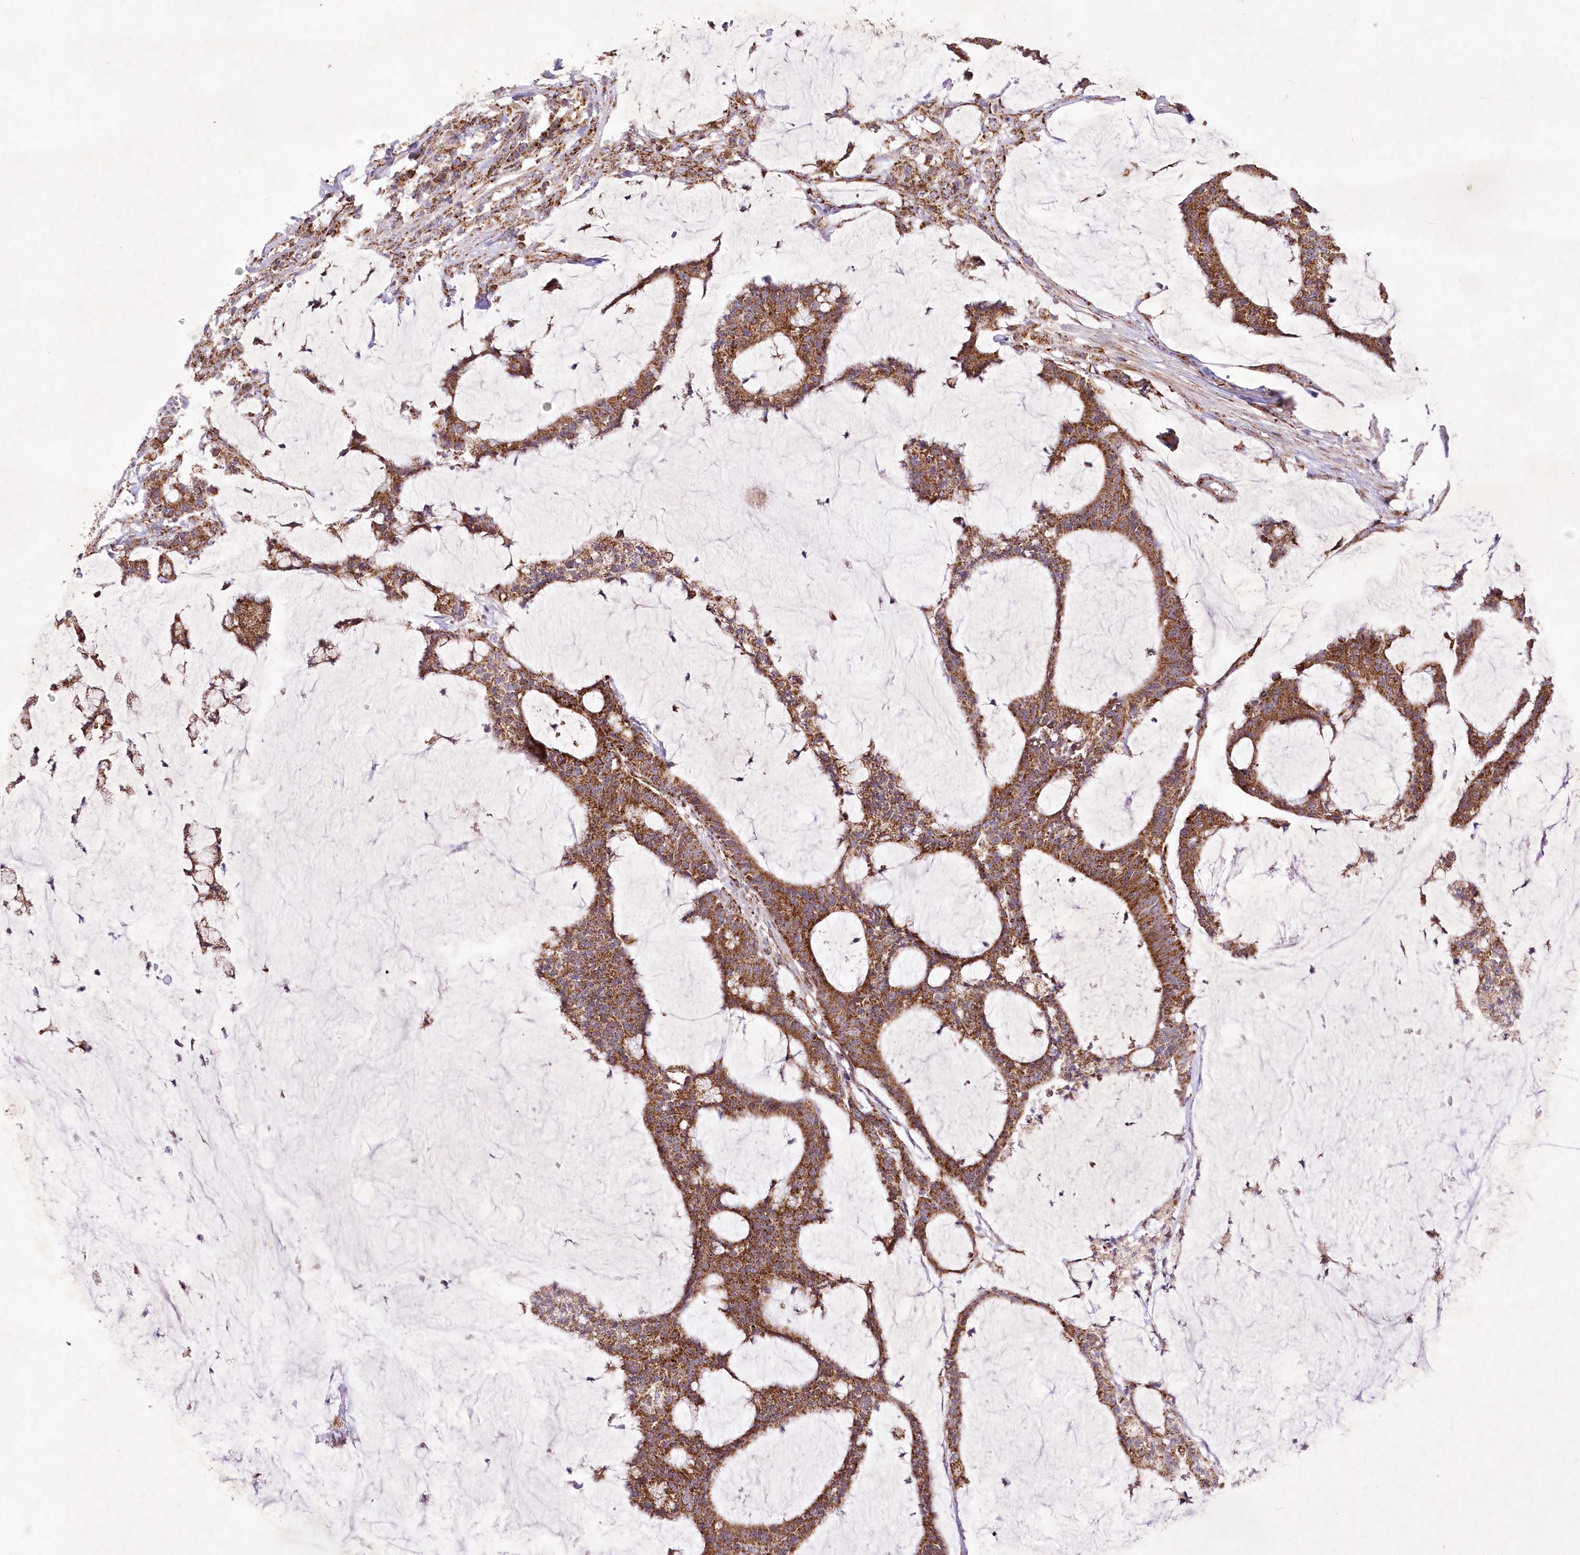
{"staining": {"intensity": "strong", "quantity": ">75%", "location": "cytoplasmic/membranous"}, "tissue": "colorectal cancer", "cell_type": "Tumor cells", "image_type": "cancer", "snomed": [{"axis": "morphology", "description": "Adenocarcinoma, NOS"}, {"axis": "topography", "description": "Colon"}], "caption": "This is a histology image of immunohistochemistry (IHC) staining of colorectal adenocarcinoma, which shows strong positivity in the cytoplasmic/membranous of tumor cells.", "gene": "ASNSD1", "patient": {"sex": "female", "age": 84}}